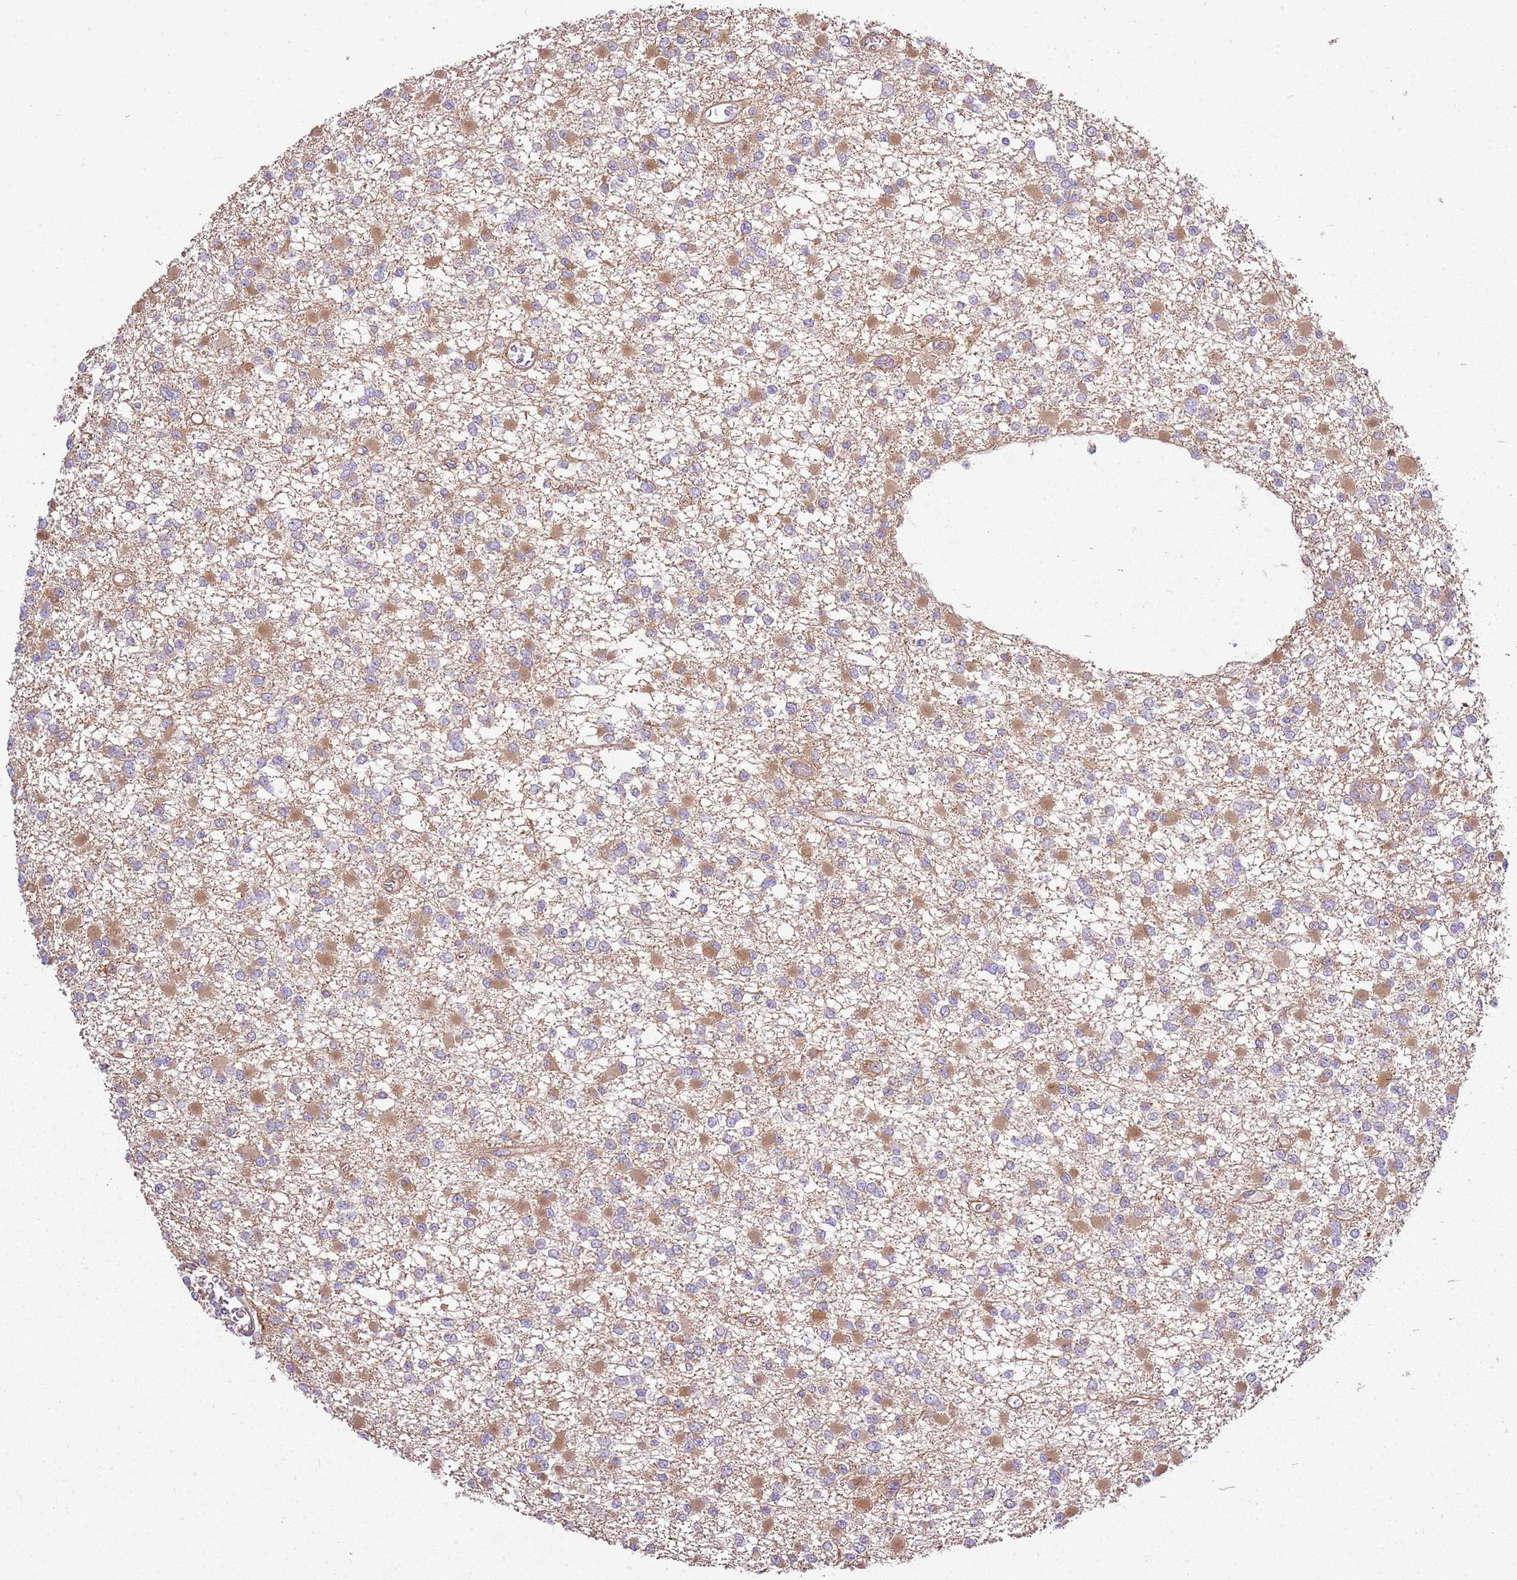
{"staining": {"intensity": "moderate", "quantity": ">75%", "location": "cytoplasmic/membranous"}, "tissue": "glioma", "cell_type": "Tumor cells", "image_type": "cancer", "snomed": [{"axis": "morphology", "description": "Glioma, malignant, Low grade"}, {"axis": "topography", "description": "Brain"}], "caption": "Glioma was stained to show a protein in brown. There is medium levels of moderate cytoplasmic/membranous staining in approximately >75% of tumor cells.", "gene": "GNL1", "patient": {"sex": "female", "age": 22}}